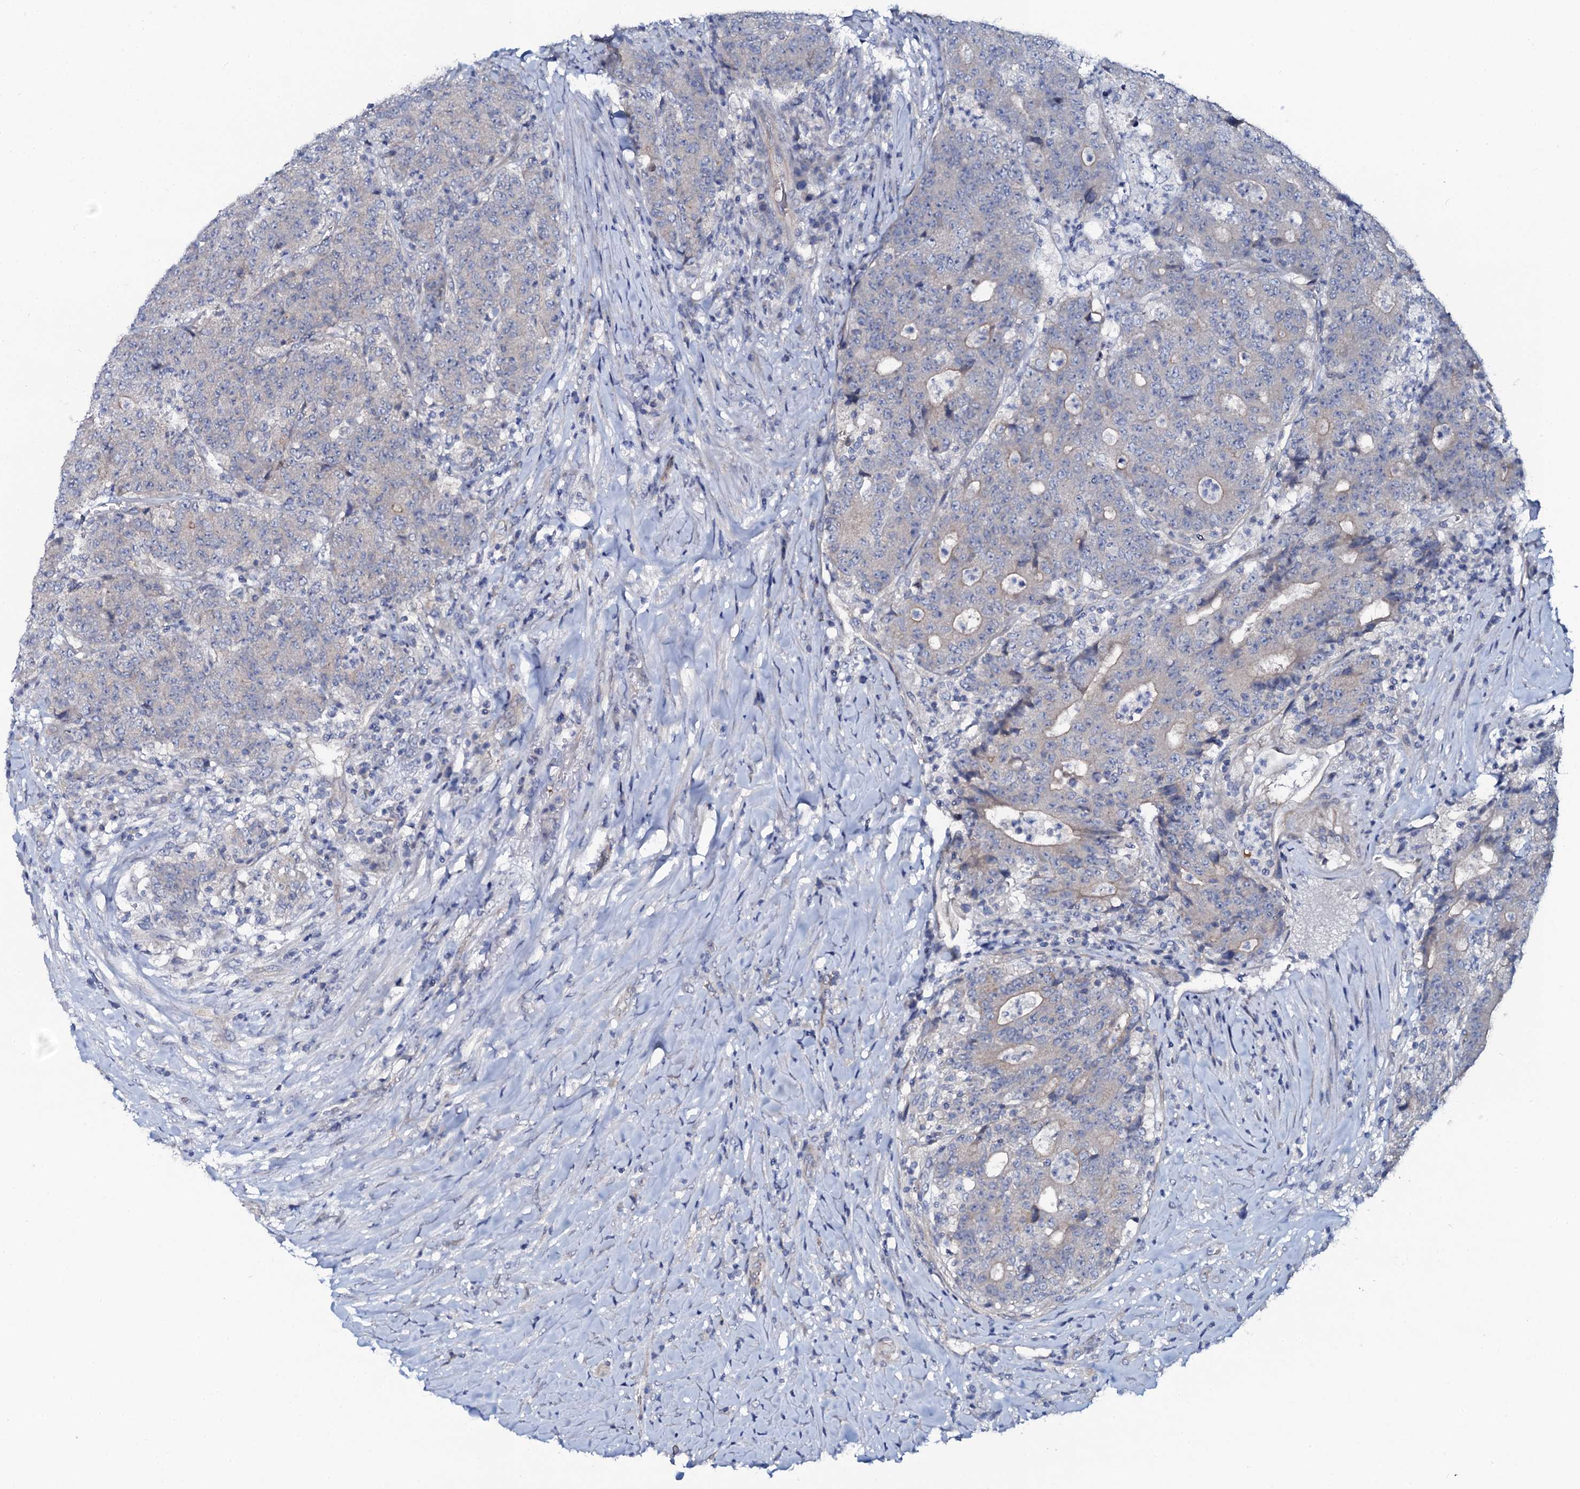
{"staining": {"intensity": "weak", "quantity": "<25%", "location": "cytoplasmic/membranous"}, "tissue": "colorectal cancer", "cell_type": "Tumor cells", "image_type": "cancer", "snomed": [{"axis": "morphology", "description": "Adenocarcinoma, NOS"}, {"axis": "topography", "description": "Colon"}], "caption": "This is an IHC histopathology image of human colorectal cancer (adenocarcinoma). There is no positivity in tumor cells.", "gene": "C10orf88", "patient": {"sex": "female", "age": 75}}